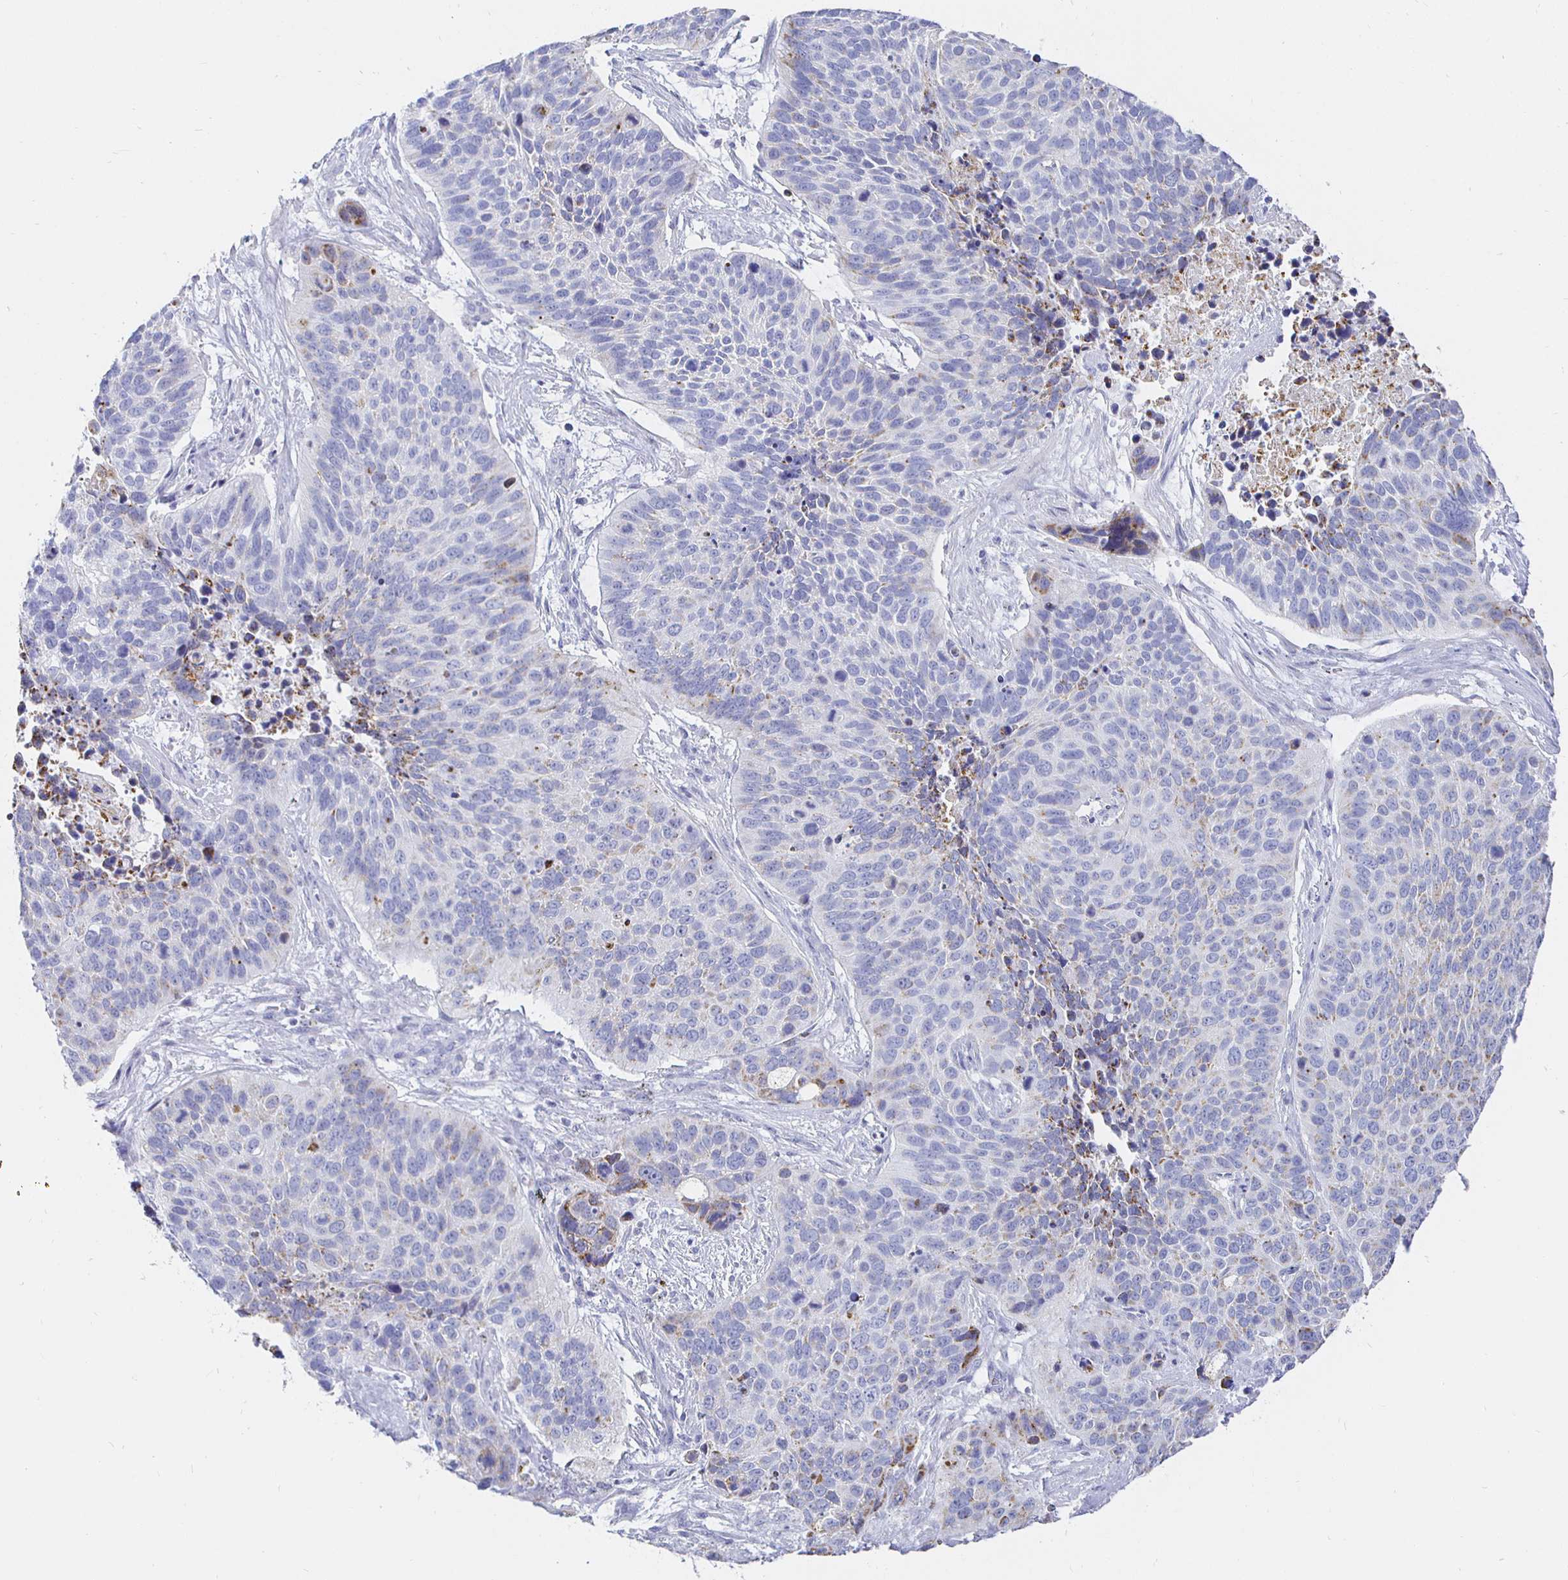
{"staining": {"intensity": "moderate", "quantity": "<25%", "location": "cytoplasmic/membranous"}, "tissue": "lung cancer", "cell_type": "Tumor cells", "image_type": "cancer", "snomed": [{"axis": "morphology", "description": "Squamous cell carcinoma, NOS"}, {"axis": "topography", "description": "Lung"}], "caption": "Protein expression analysis of squamous cell carcinoma (lung) shows moderate cytoplasmic/membranous positivity in about <25% of tumor cells.", "gene": "CR2", "patient": {"sex": "male", "age": 62}}